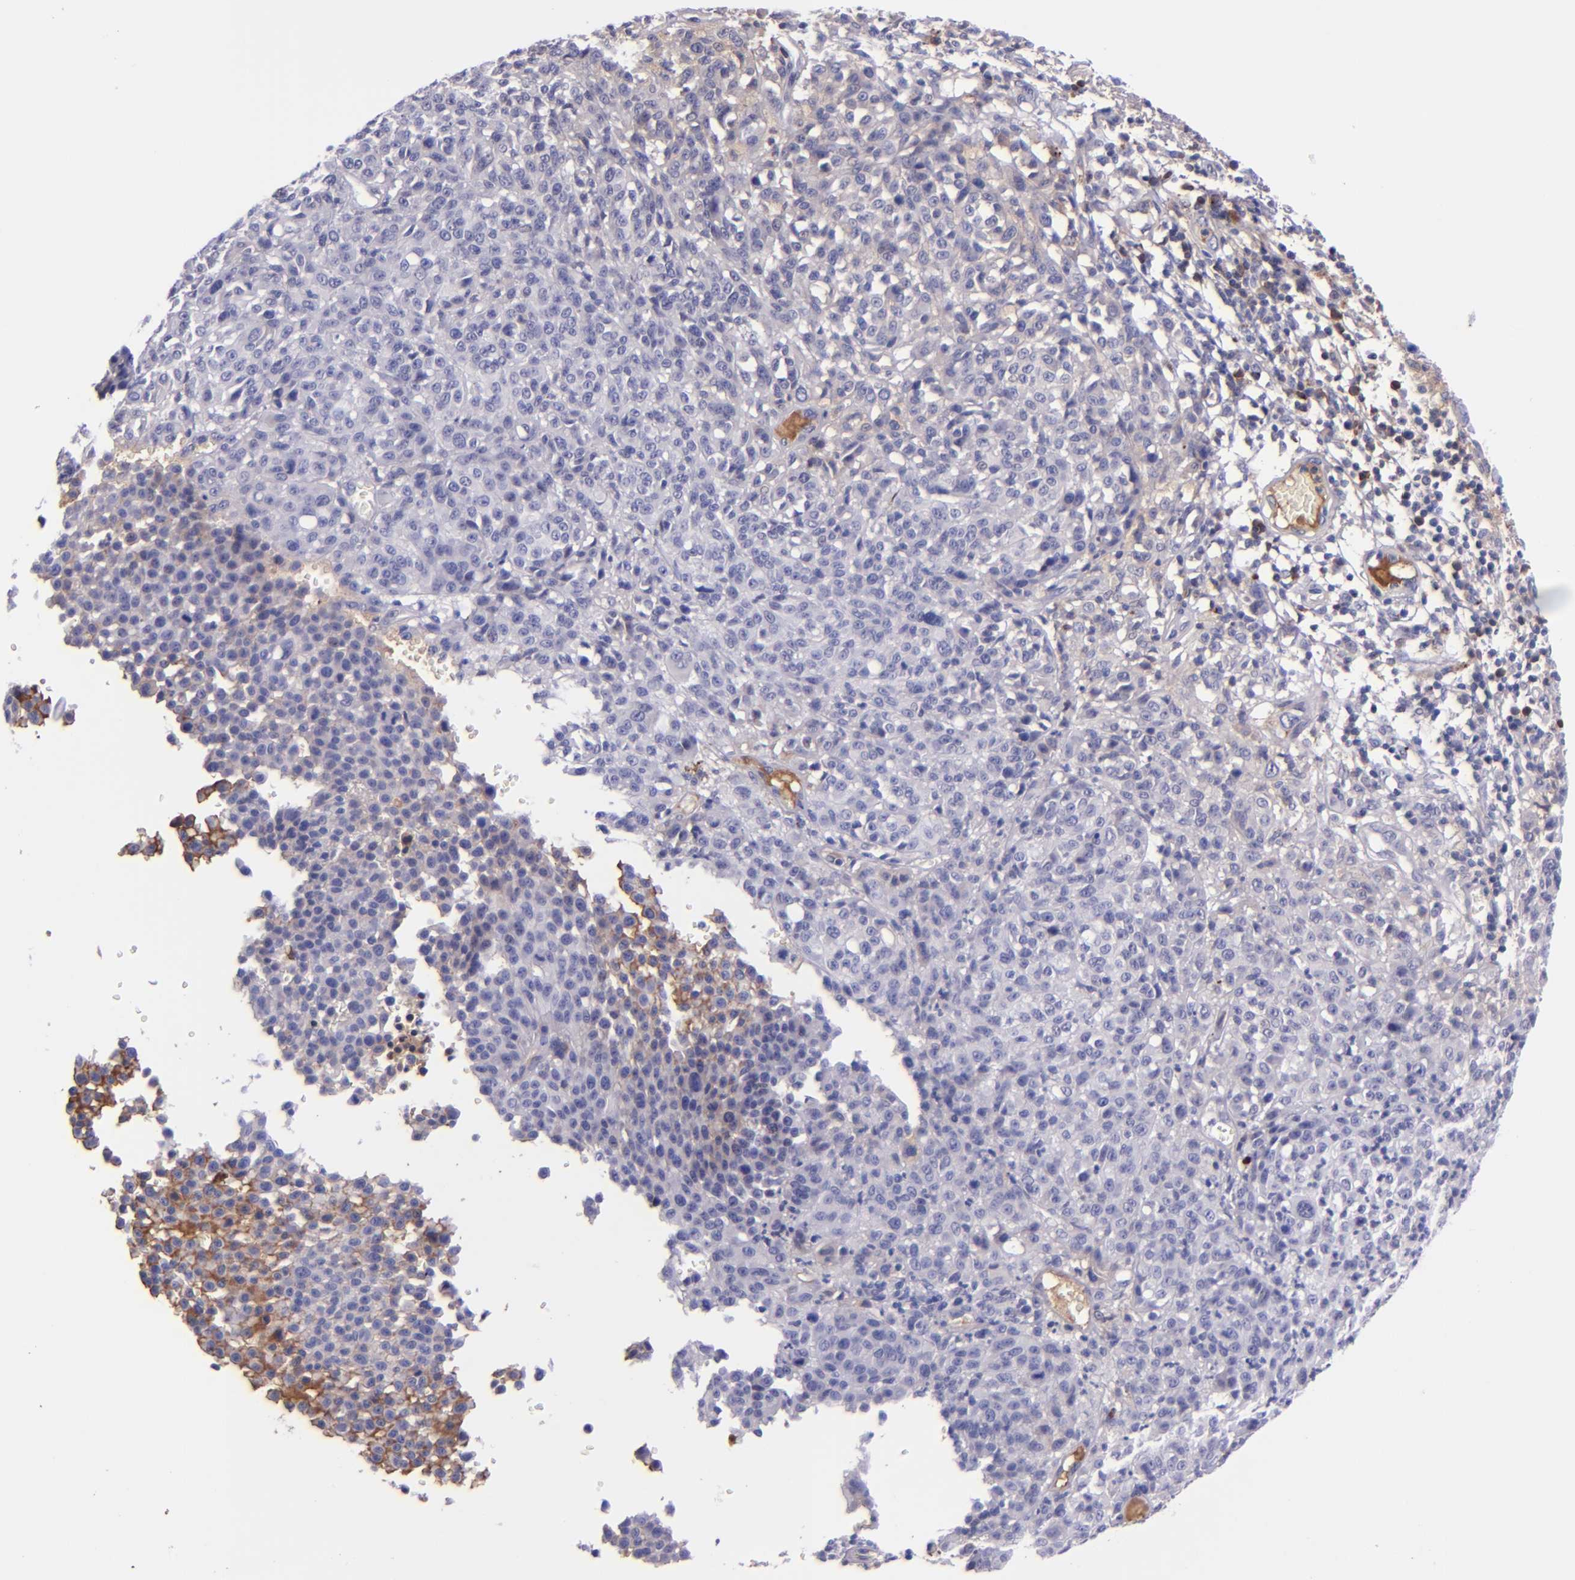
{"staining": {"intensity": "negative", "quantity": "none", "location": "none"}, "tissue": "melanoma", "cell_type": "Tumor cells", "image_type": "cancer", "snomed": [{"axis": "morphology", "description": "Malignant melanoma, NOS"}, {"axis": "topography", "description": "Skin"}], "caption": "High magnification brightfield microscopy of malignant melanoma stained with DAB (brown) and counterstained with hematoxylin (blue): tumor cells show no significant positivity. (DAB immunohistochemistry (IHC) visualized using brightfield microscopy, high magnification).", "gene": "KNG1", "patient": {"sex": "female", "age": 49}}